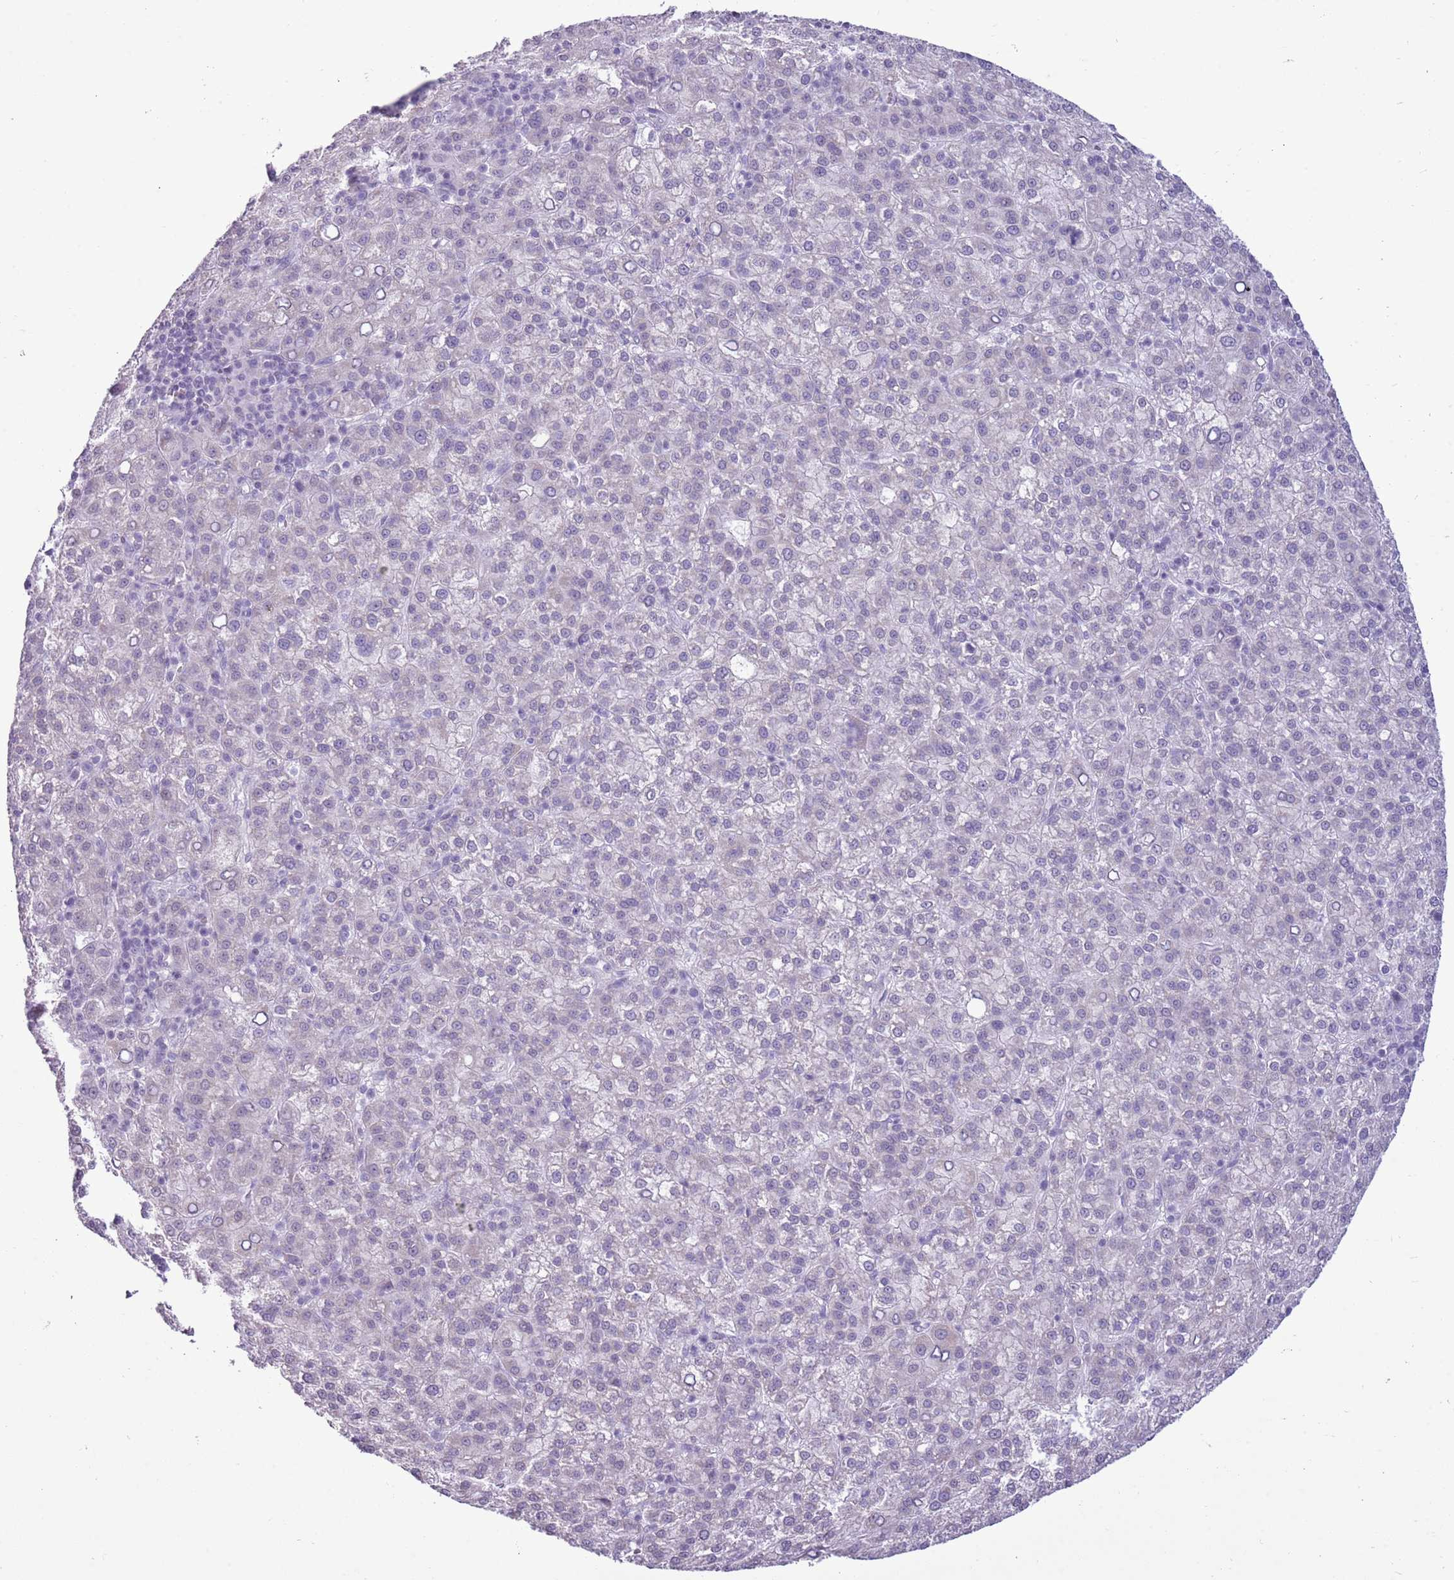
{"staining": {"intensity": "negative", "quantity": "none", "location": "none"}, "tissue": "liver cancer", "cell_type": "Tumor cells", "image_type": "cancer", "snomed": [{"axis": "morphology", "description": "Carcinoma, Hepatocellular, NOS"}, {"axis": "topography", "description": "Liver"}], "caption": "High power microscopy image of an immunohistochemistry (IHC) histopathology image of liver hepatocellular carcinoma, revealing no significant positivity in tumor cells.", "gene": "RPL3L", "patient": {"sex": "female", "age": 58}}